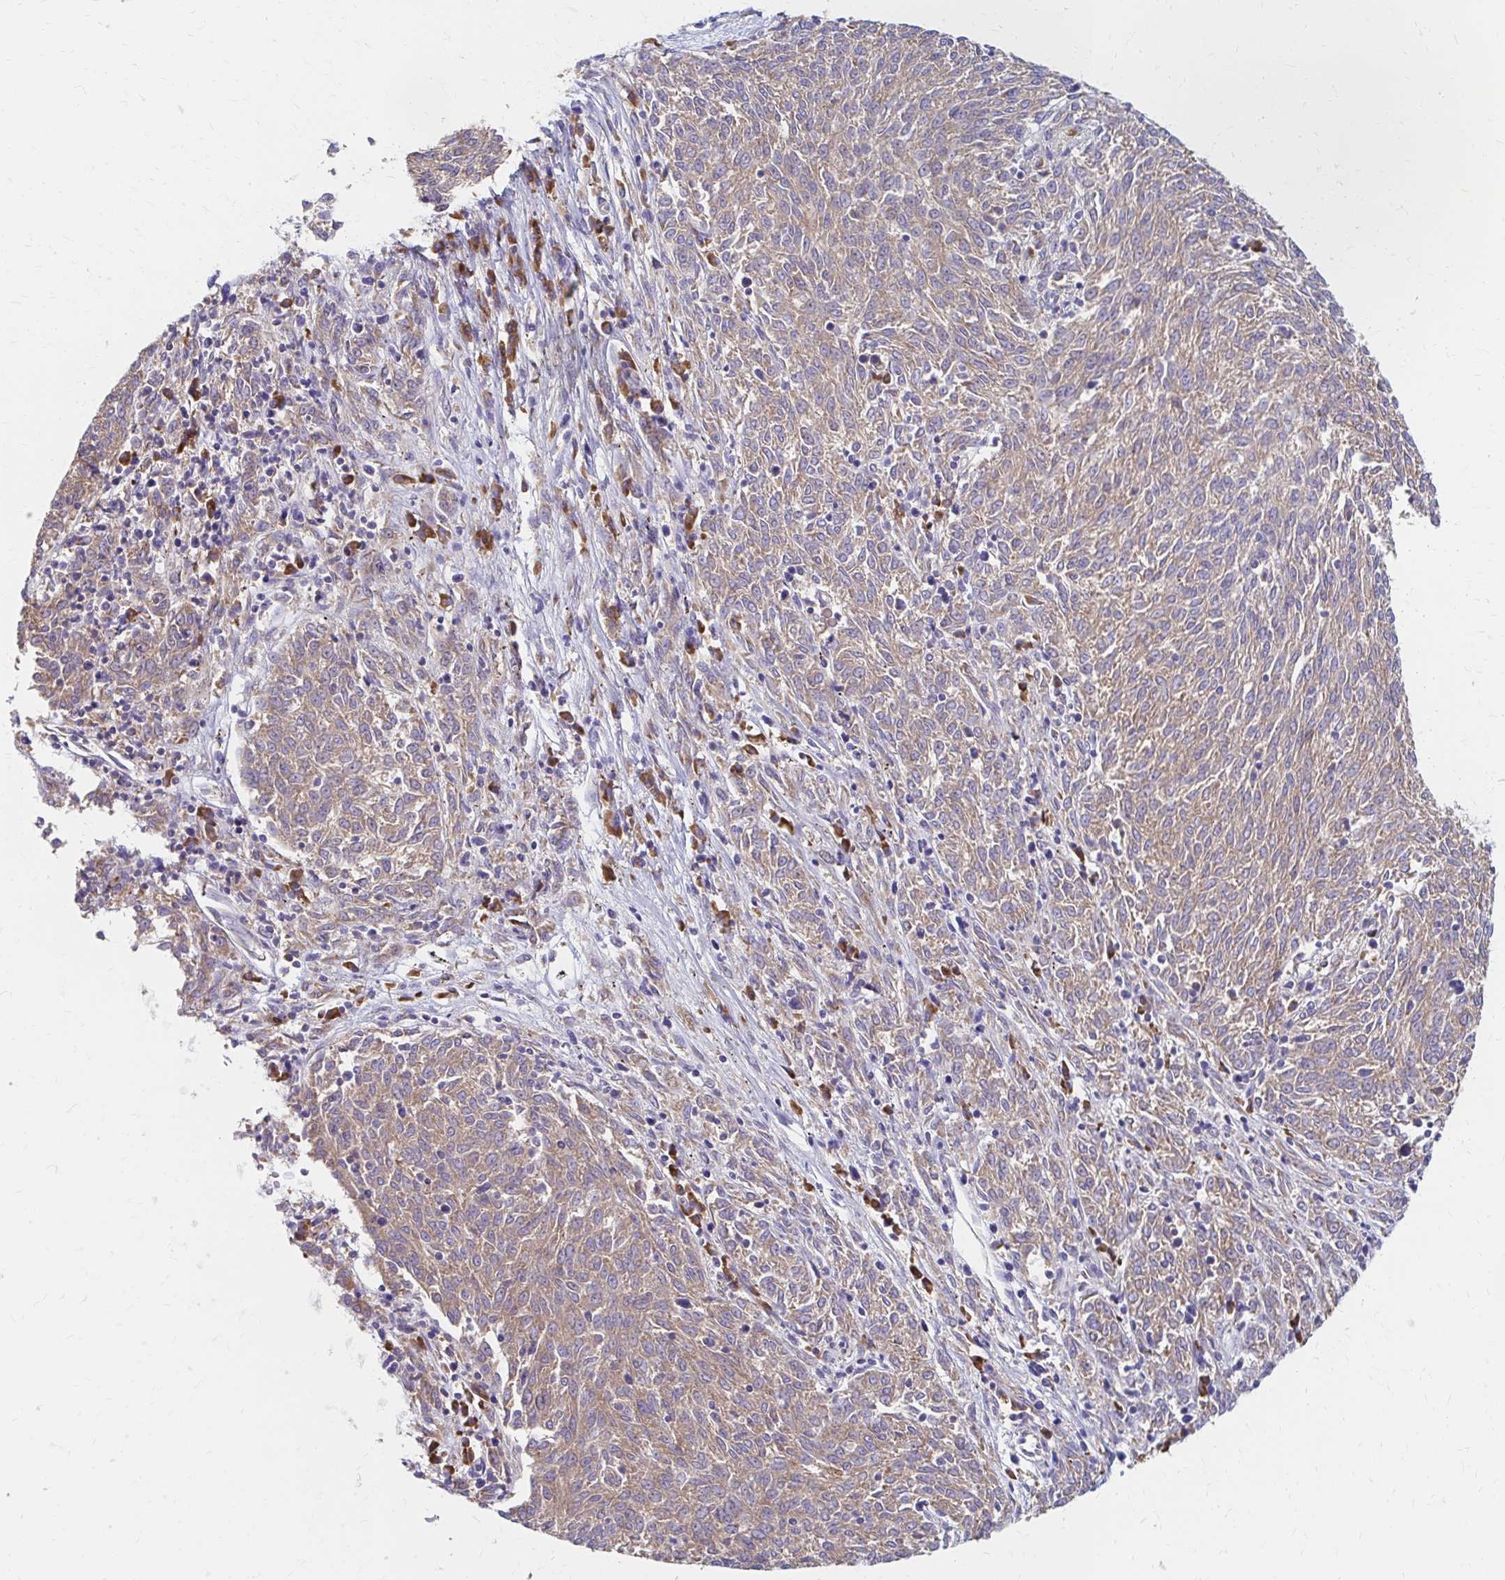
{"staining": {"intensity": "weak", "quantity": "25%-75%", "location": "cytoplasmic/membranous"}, "tissue": "melanoma", "cell_type": "Tumor cells", "image_type": "cancer", "snomed": [{"axis": "morphology", "description": "Malignant melanoma, NOS"}, {"axis": "topography", "description": "Skin"}], "caption": "Weak cytoplasmic/membranous protein expression is present in about 25%-75% of tumor cells in malignant melanoma. (IHC, brightfield microscopy, high magnification).", "gene": "RPL27A", "patient": {"sex": "female", "age": 72}}